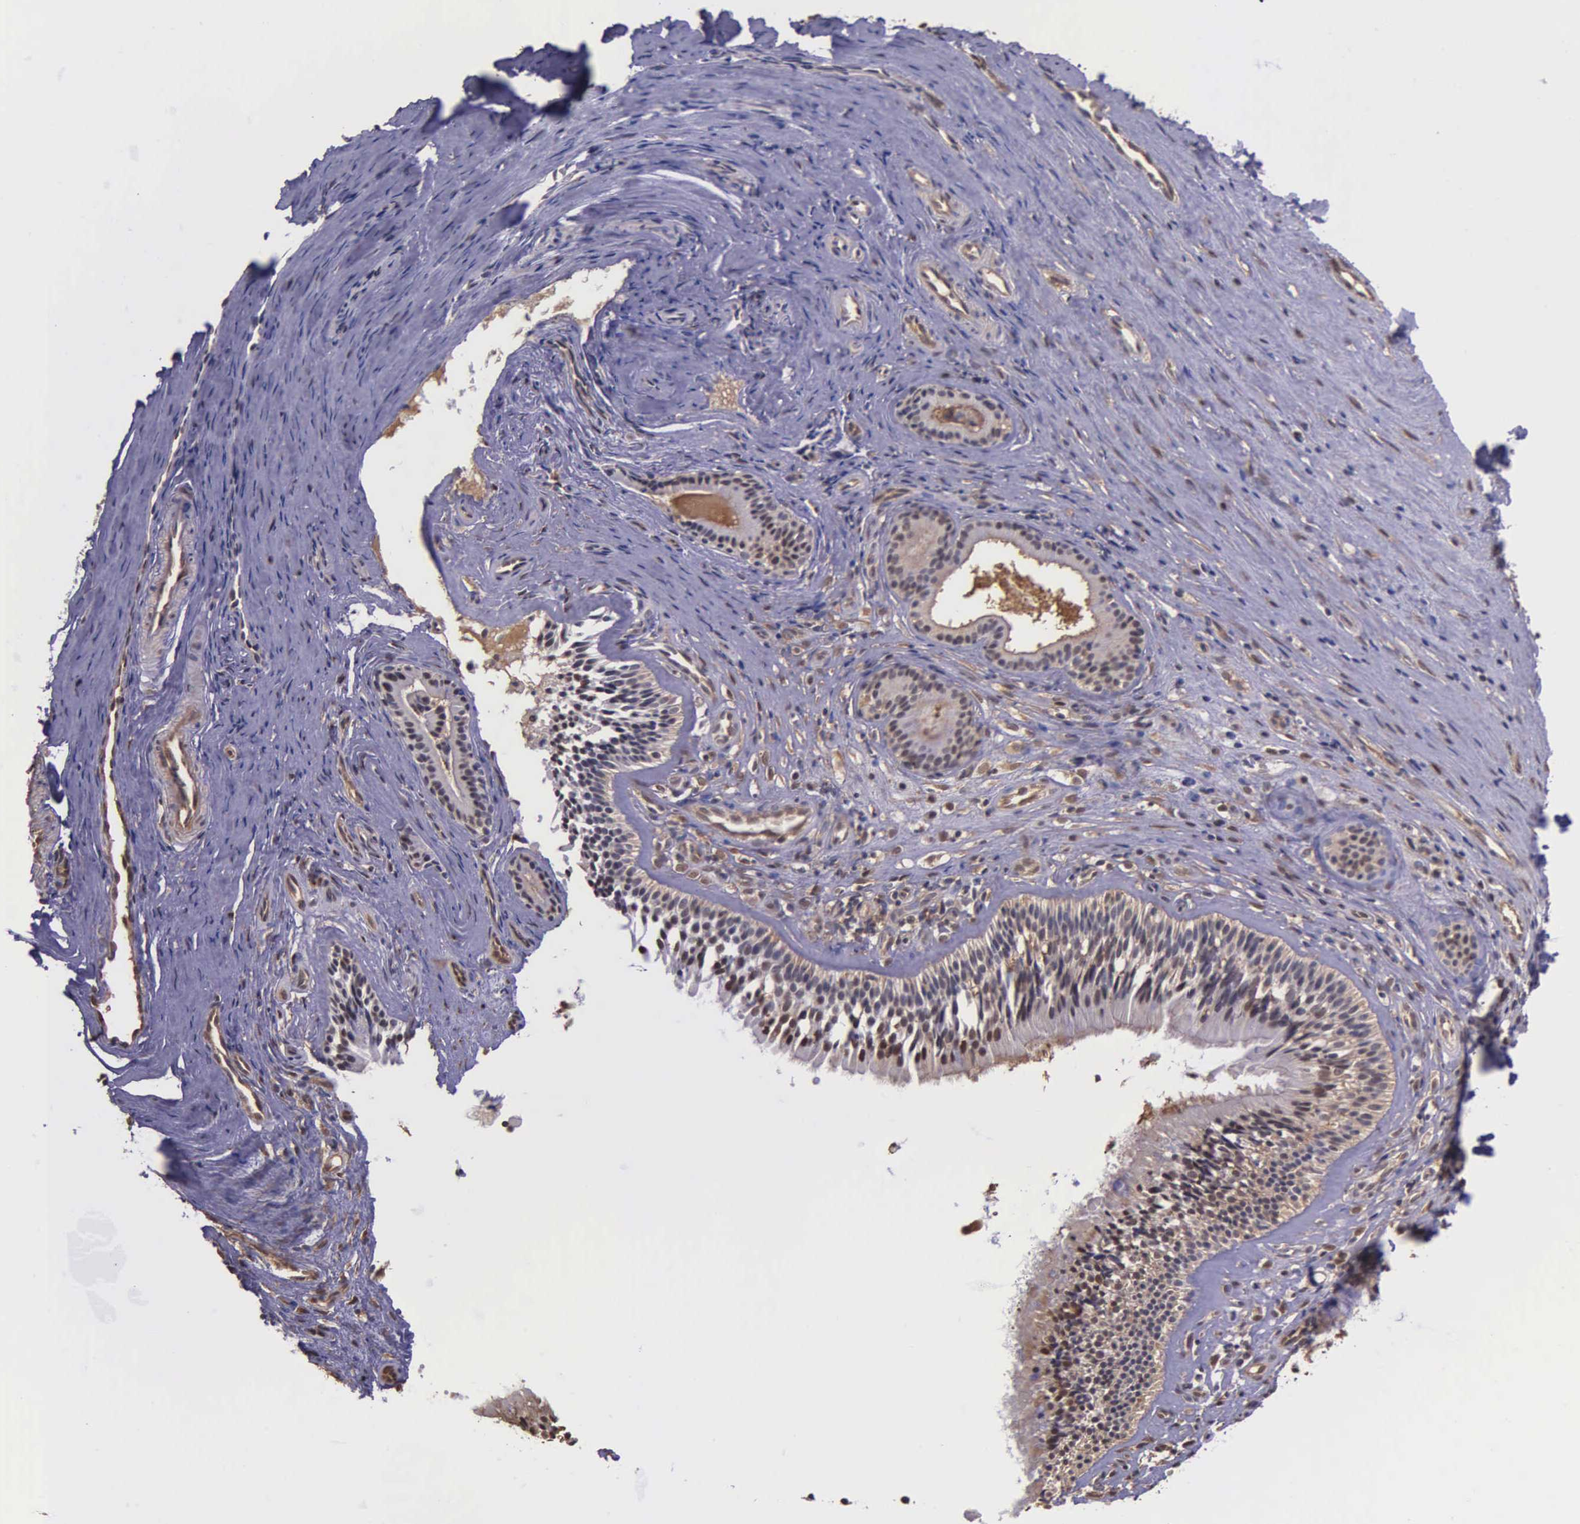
{"staining": {"intensity": "moderate", "quantity": ">75%", "location": "cytoplasmic/membranous,nuclear"}, "tissue": "nasopharynx", "cell_type": "Respiratory epithelial cells", "image_type": "normal", "snomed": [{"axis": "morphology", "description": "Normal tissue, NOS"}, {"axis": "topography", "description": "Nasopharynx"}], "caption": "The image exhibits immunohistochemical staining of unremarkable nasopharynx. There is moderate cytoplasmic/membranous,nuclear staining is identified in about >75% of respiratory epithelial cells.", "gene": "PSMC1", "patient": {"sex": "female", "age": 78}}